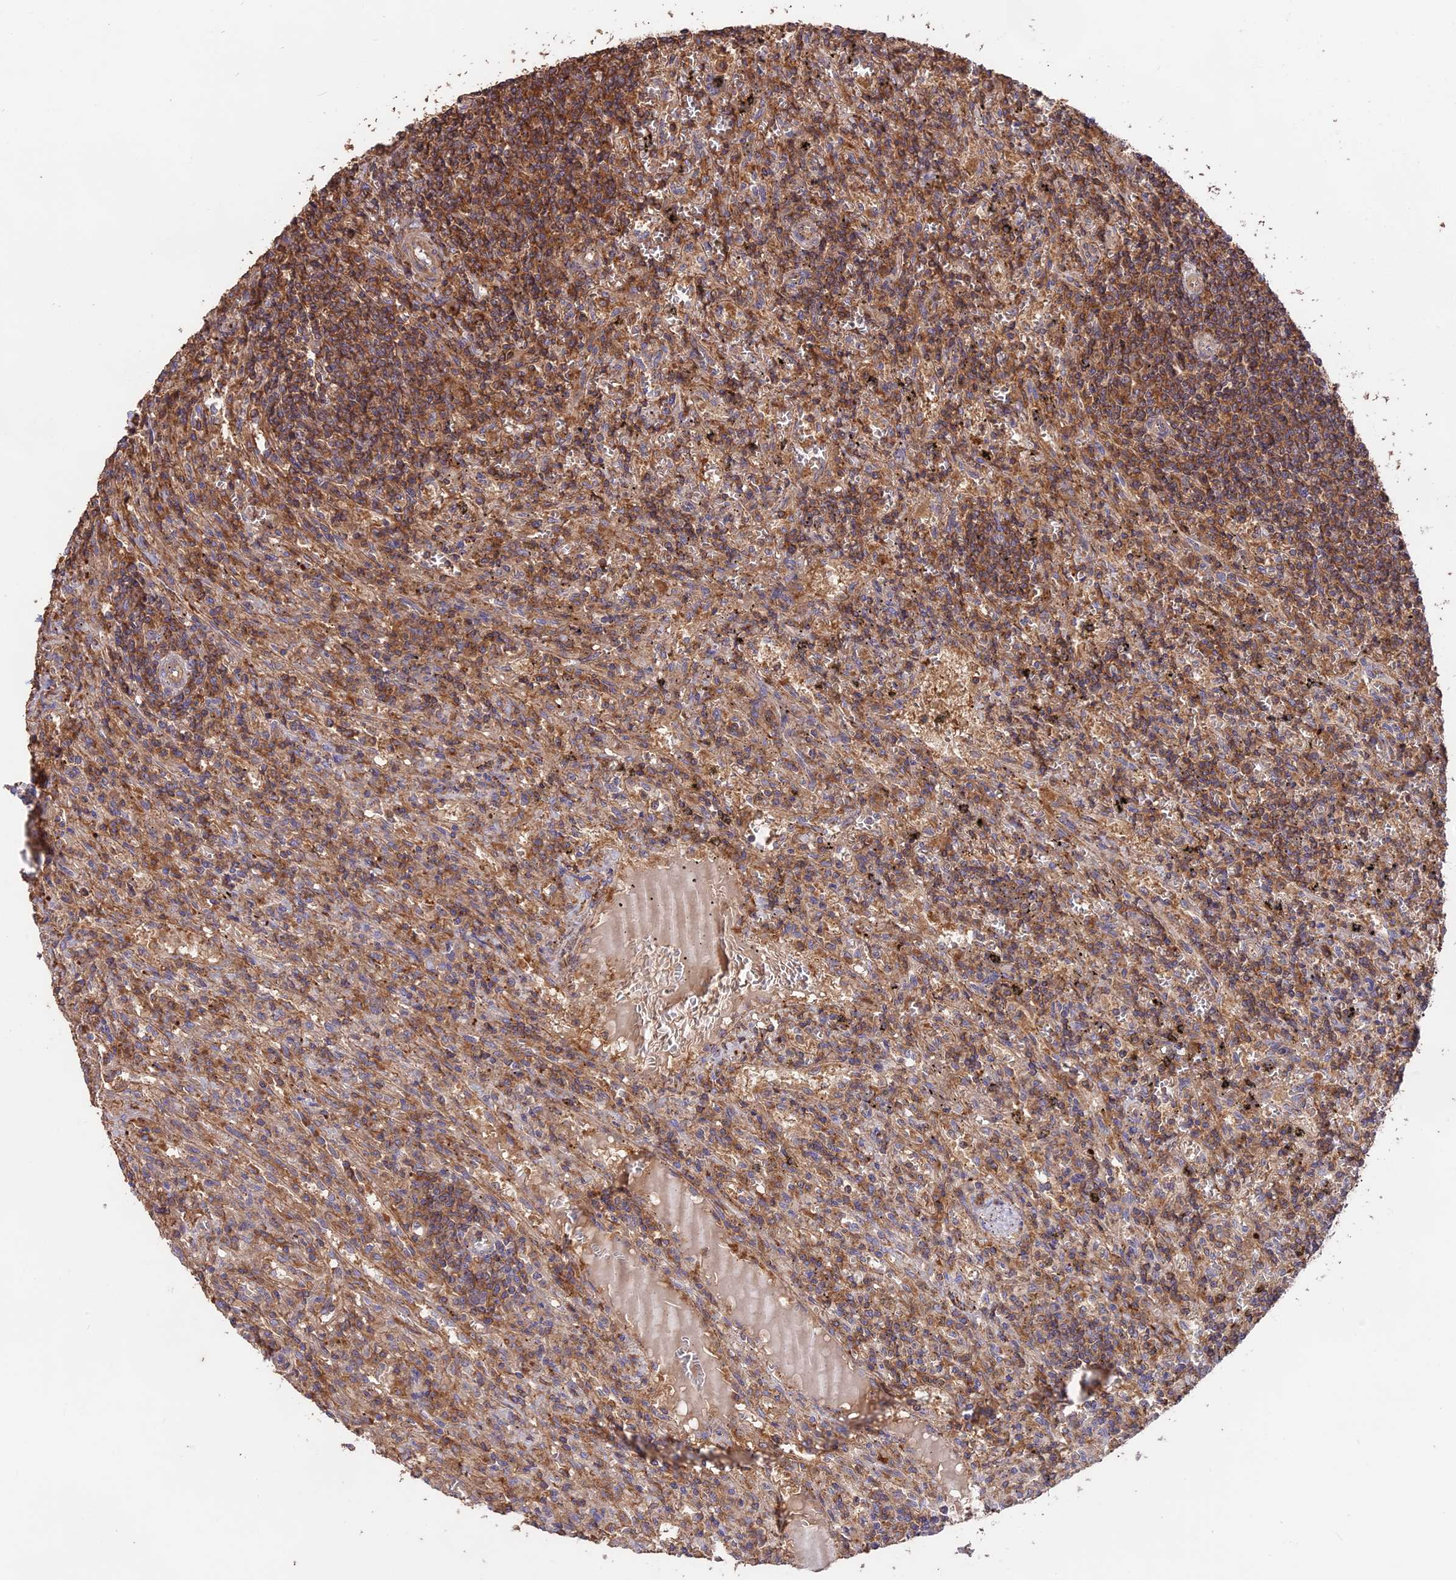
{"staining": {"intensity": "moderate", "quantity": ">75%", "location": "cytoplasmic/membranous"}, "tissue": "lymphoma", "cell_type": "Tumor cells", "image_type": "cancer", "snomed": [{"axis": "morphology", "description": "Malignant lymphoma, non-Hodgkin's type, Low grade"}, {"axis": "topography", "description": "Spleen"}], "caption": "A histopathology image of human lymphoma stained for a protein displays moderate cytoplasmic/membranous brown staining in tumor cells. (brown staining indicates protein expression, while blue staining denotes nuclei).", "gene": "NUDT8", "patient": {"sex": "male", "age": 76}}